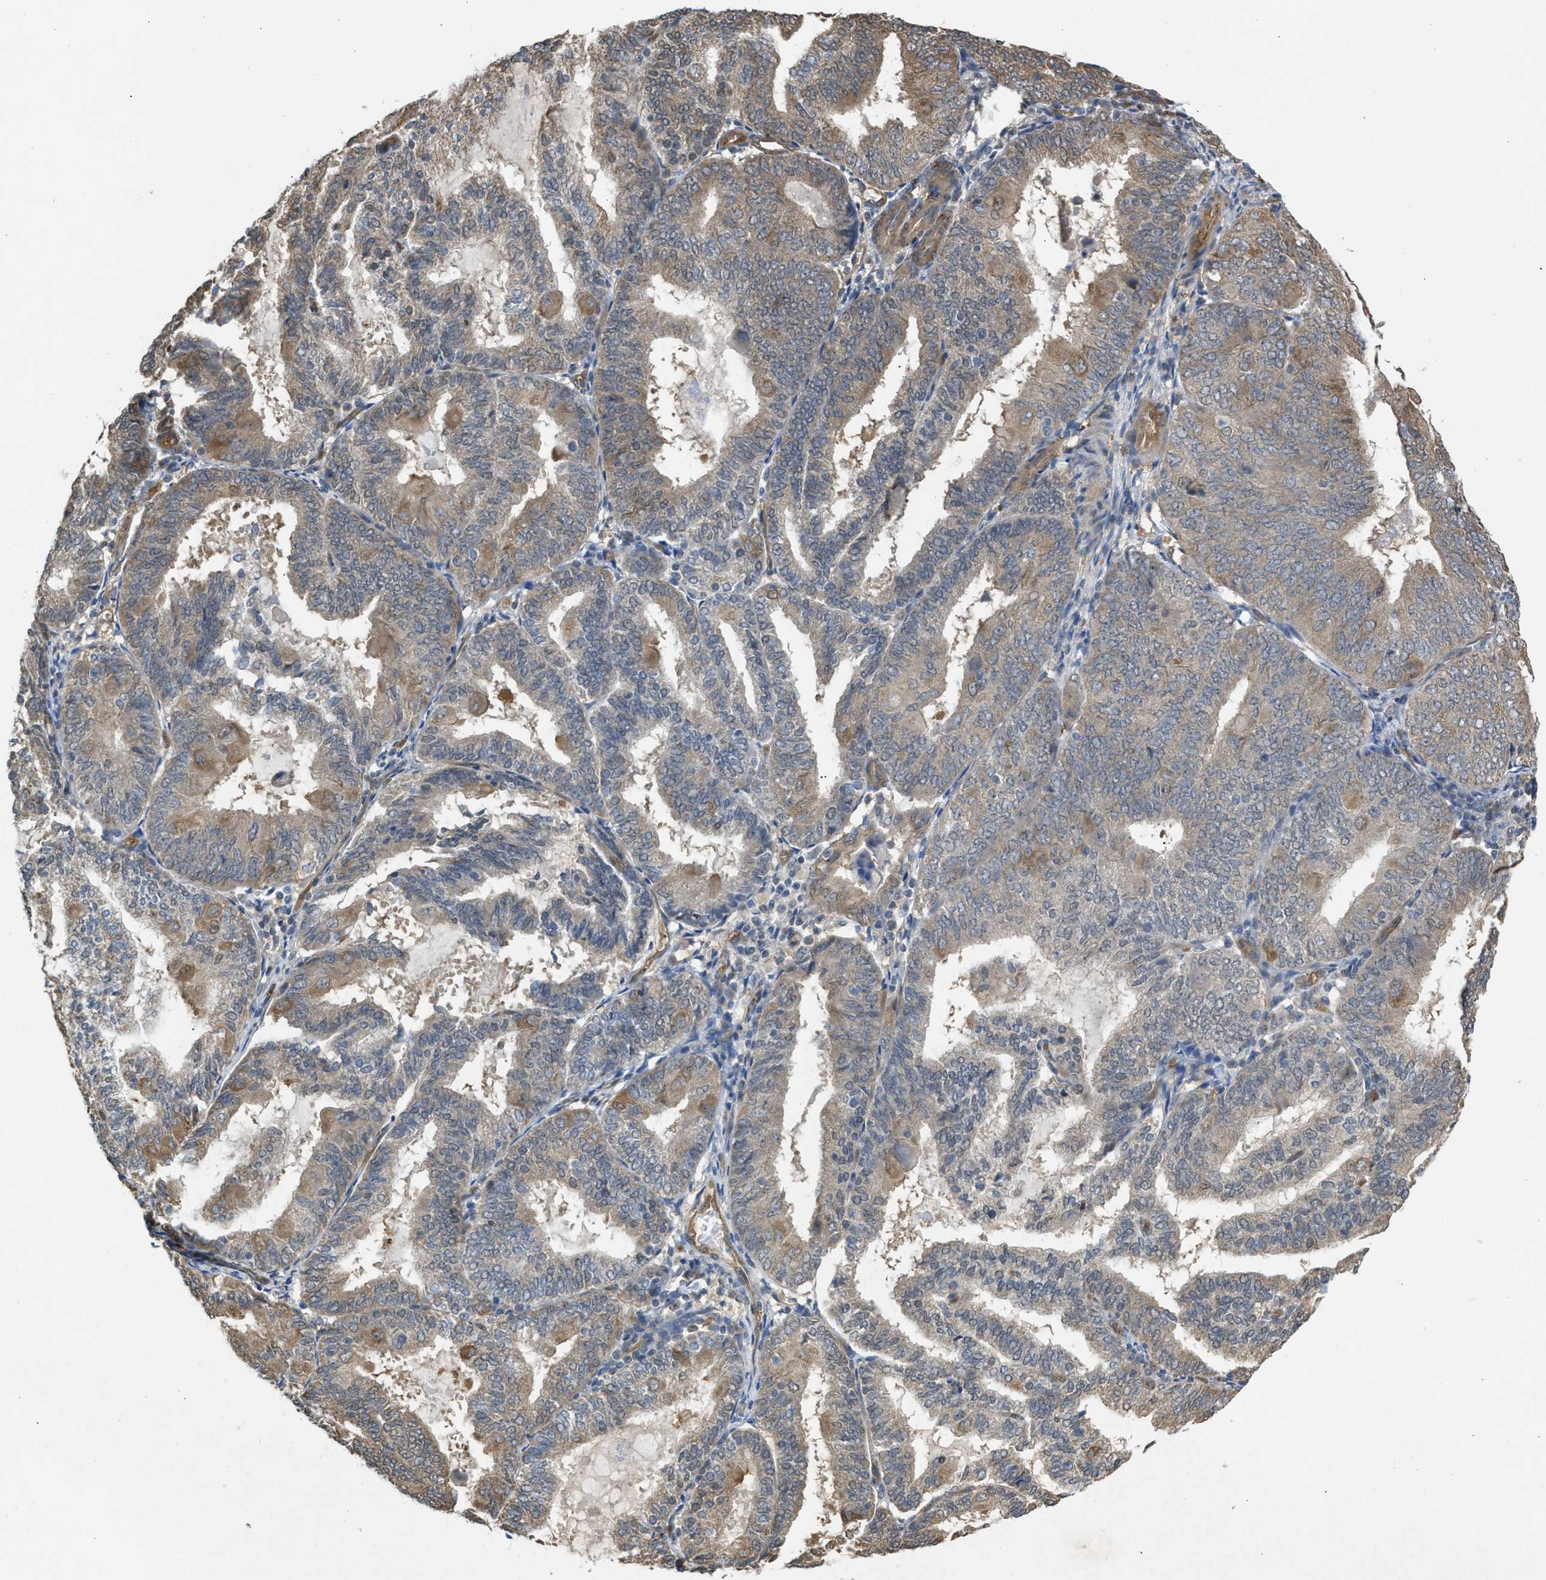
{"staining": {"intensity": "weak", "quantity": ">75%", "location": "cytoplasmic/membranous"}, "tissue": "endometrial cancer", "cell_type": "Tumor cells", "image_type": "cancer", "snomed": [{"axis": "morphology", "description": "Adenocarcinoma, NOS"}, {"axis": "topography", "description": "Endometrium"}], "caption": "Endometrial adenocarcinoma stained with DAB (3,3'-diaminobenzidine) immunohistochemistry (IHC) exhibits low levels of weak cytoplasmic/membranous staining in approximately >75% of tumor cells.", "gene": "BAG3", "patient": {"sex": "female", "age": 81}}